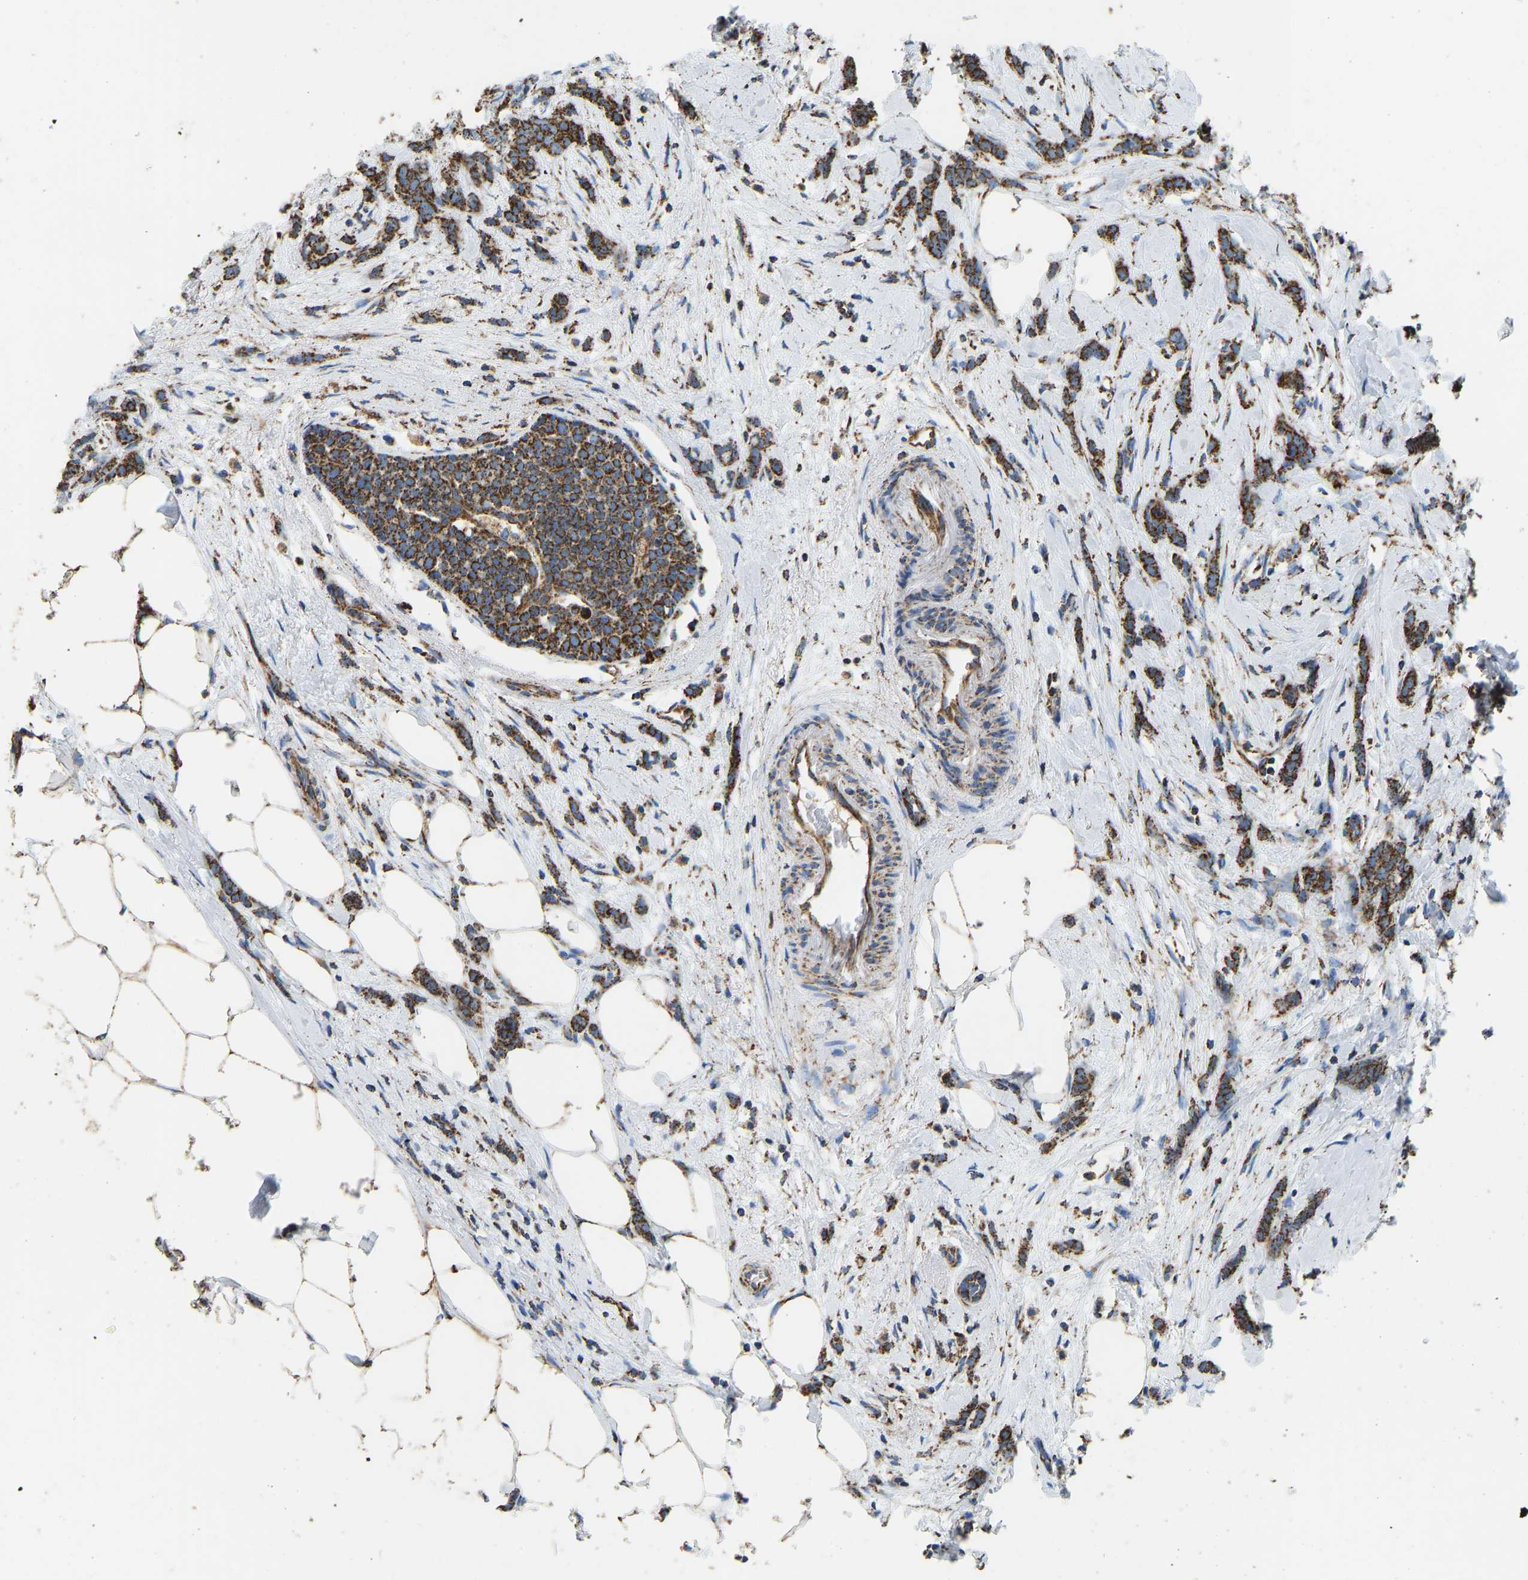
{"staining": {"intensity": "strong", "quantity": ">75%", "location": "cytoplasmic/membranous"}, "tissue": "breast cancer", "cell_type": "Tumor cells", "image_type": "cancer", "snomed": [{"axis": "morphology", "description": "Lobular carcinoma, in situ"}, {"axis": "morphology", "description": "Lobular carcinoma"}, {"axis": "topography", "description": "Breast"}], "caption": "This is an image of immunohistochemistry (IHC) staining of breast lobular carcinoma, which shows strong positivity in the cytoplasmic/membranous of tumor cells.", "gene": "IRX6", "patient": {"sex": "female", "age": 41}}